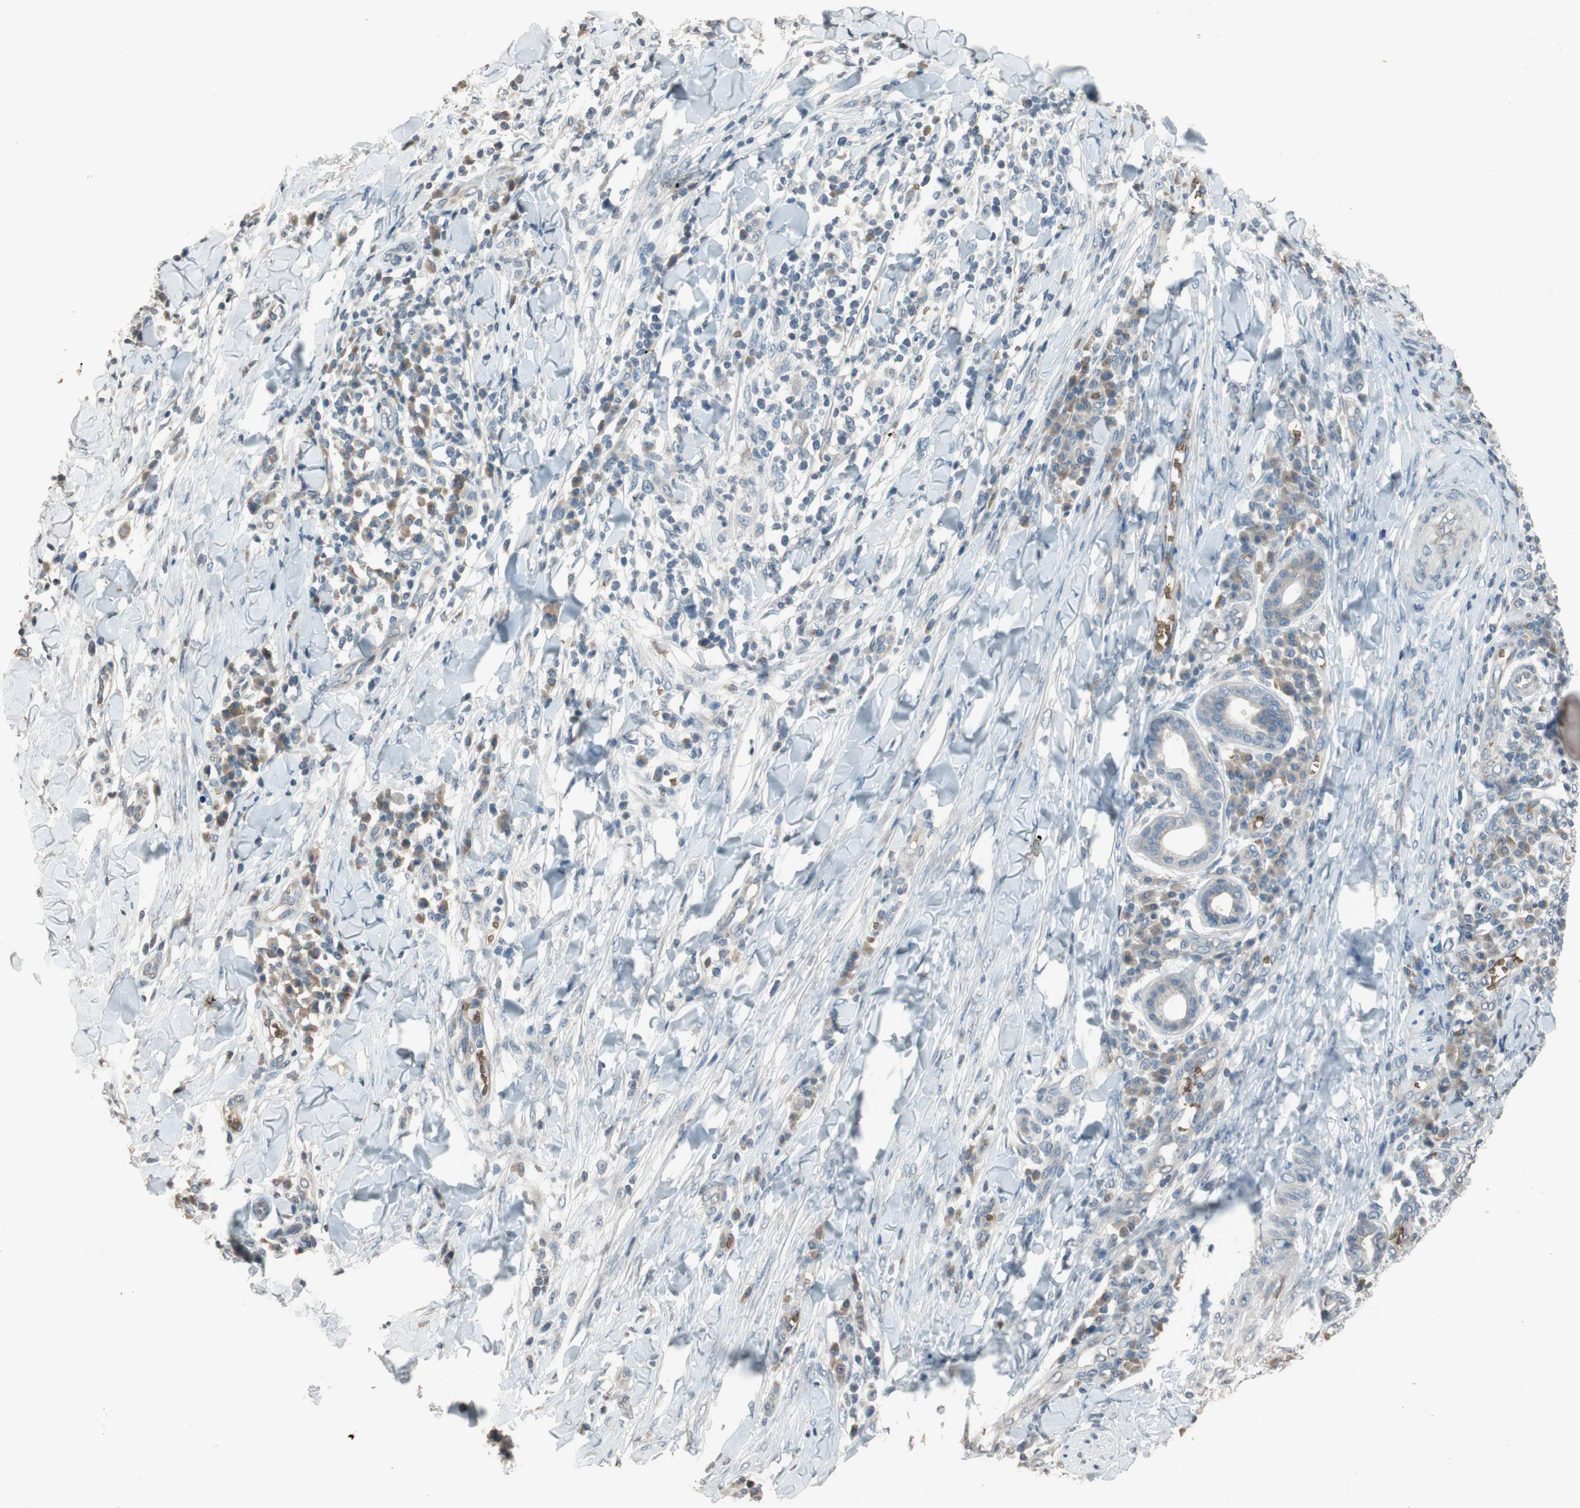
{"staining": {"intensity": "weak", "quantity": "<25%", "location": "cytoplasmic/membranous"}, "tissue": "skin cancer", "cell_type": "Tumor cells", "image_type": "cancer", "snomed": [{"axis": "morphology", "description": "Squamous cell carcinoma, NOS"}, {"axis": "topography", "description": "Skin"}], "caption": "Skin squamous cell carcinoma was stained to show a protein in brown. There is no significant expression in tumor cells. Nuclei are stained in blue.", "gene": "GYPC", "patient": {"sex": "male", "age": 24}}